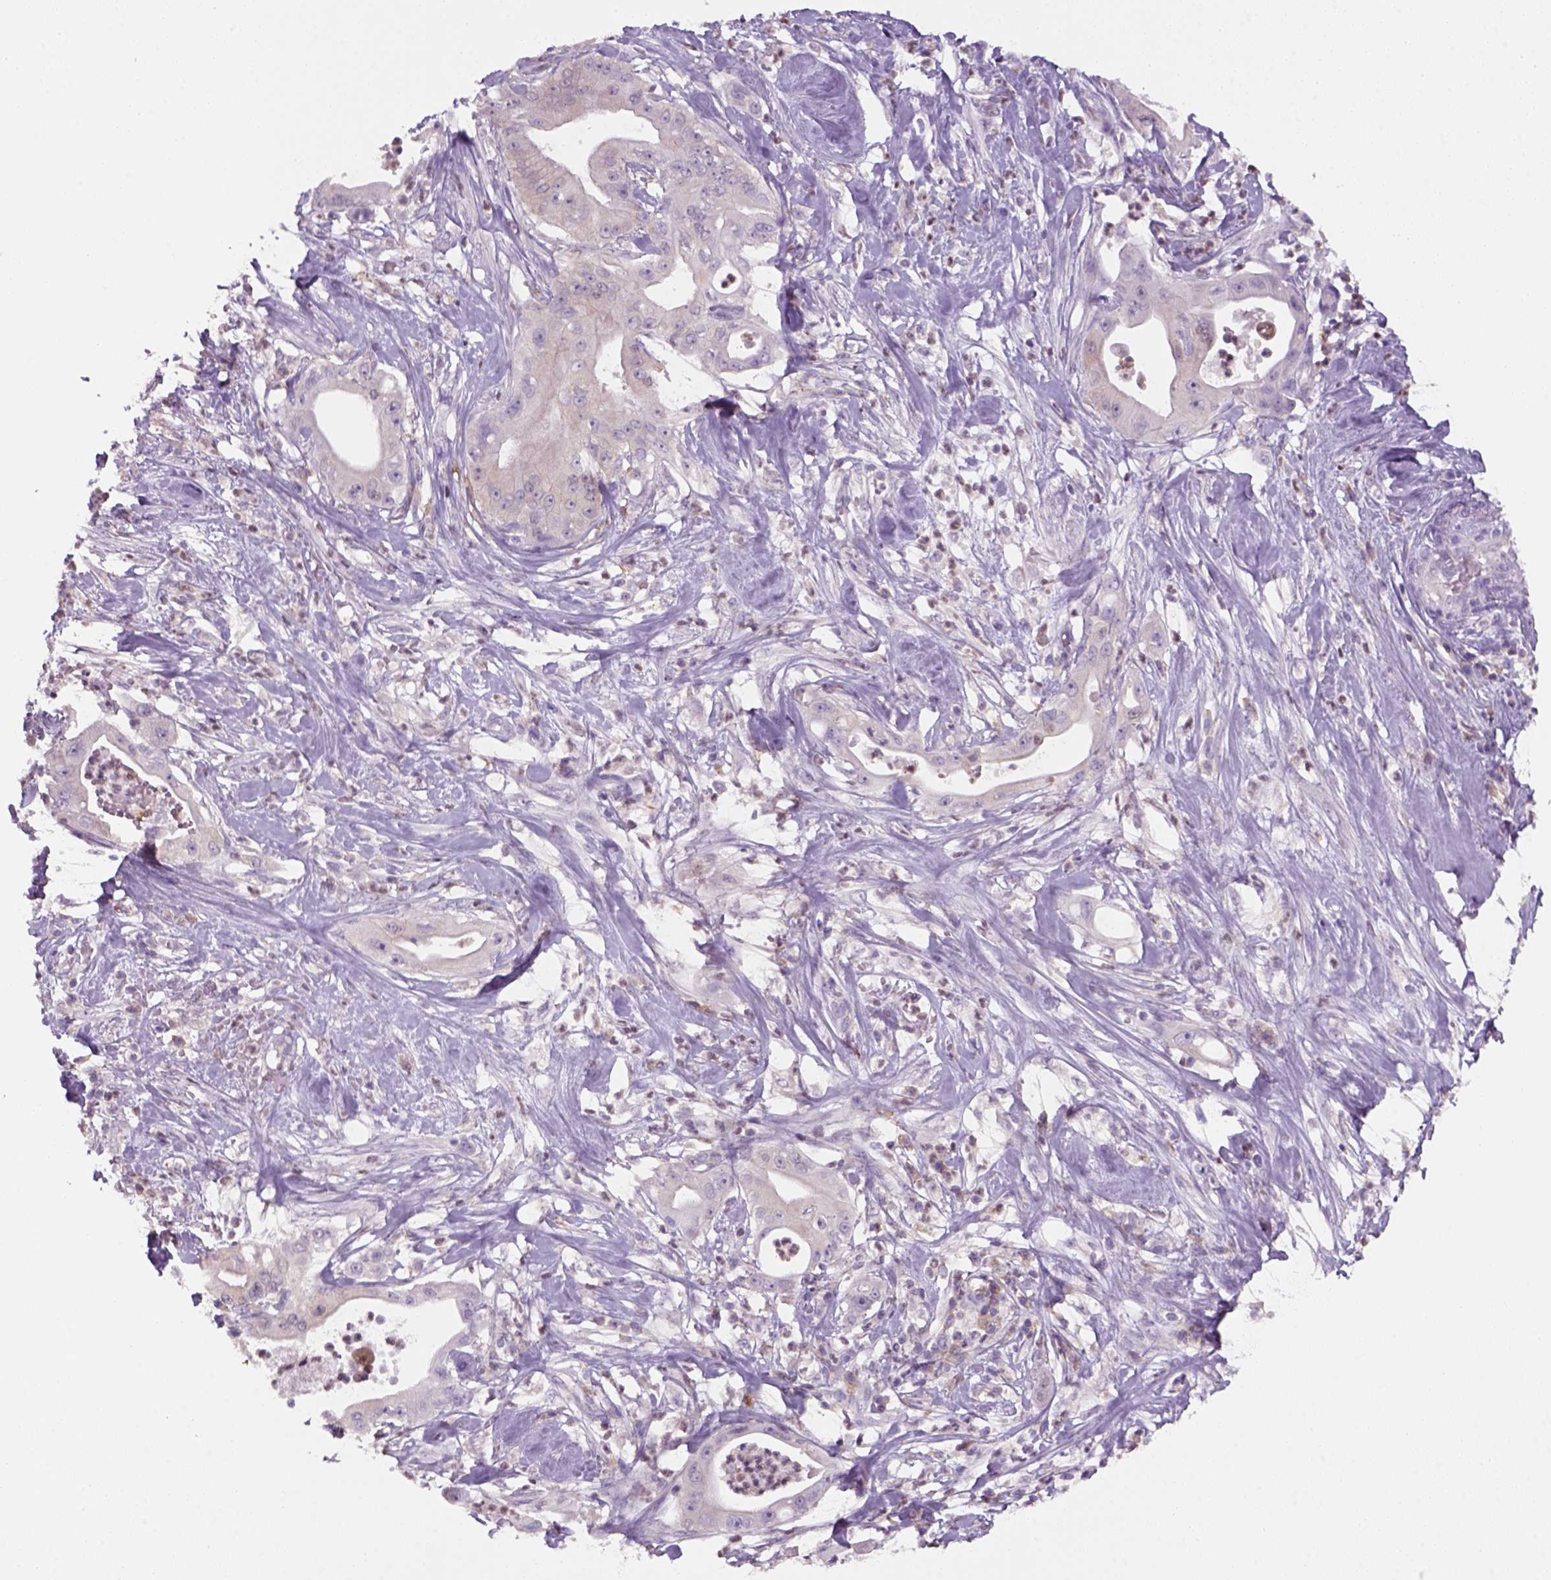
{"staining": {"intensity": "moderate", "quantity": "<25%", "location": "cytoplasmic/membranous"}, "tissue": "pancreatic cancer", "cell_type": "Tumor cells", "image_type": "cancer", "snomed": [{"axis": "morphology", "description": "Adenocarcinoma, NOS"}, {"axis": "topography", "description": "Pancreas"}], "caption": "Immunohistochemistry micrograph of neoplastic tissue: human adenocarcinoma (pancreatic) stained using immunohistochemistry (IHC) demonstrates low levels of moderate protein expression localized specifically in the cytoplasmic/membranous of tumor cells, appearing as a cytoplasmic/membranous brown color.", "gene": "GOT1", "patient": {"sex": "male", "age": 71}}